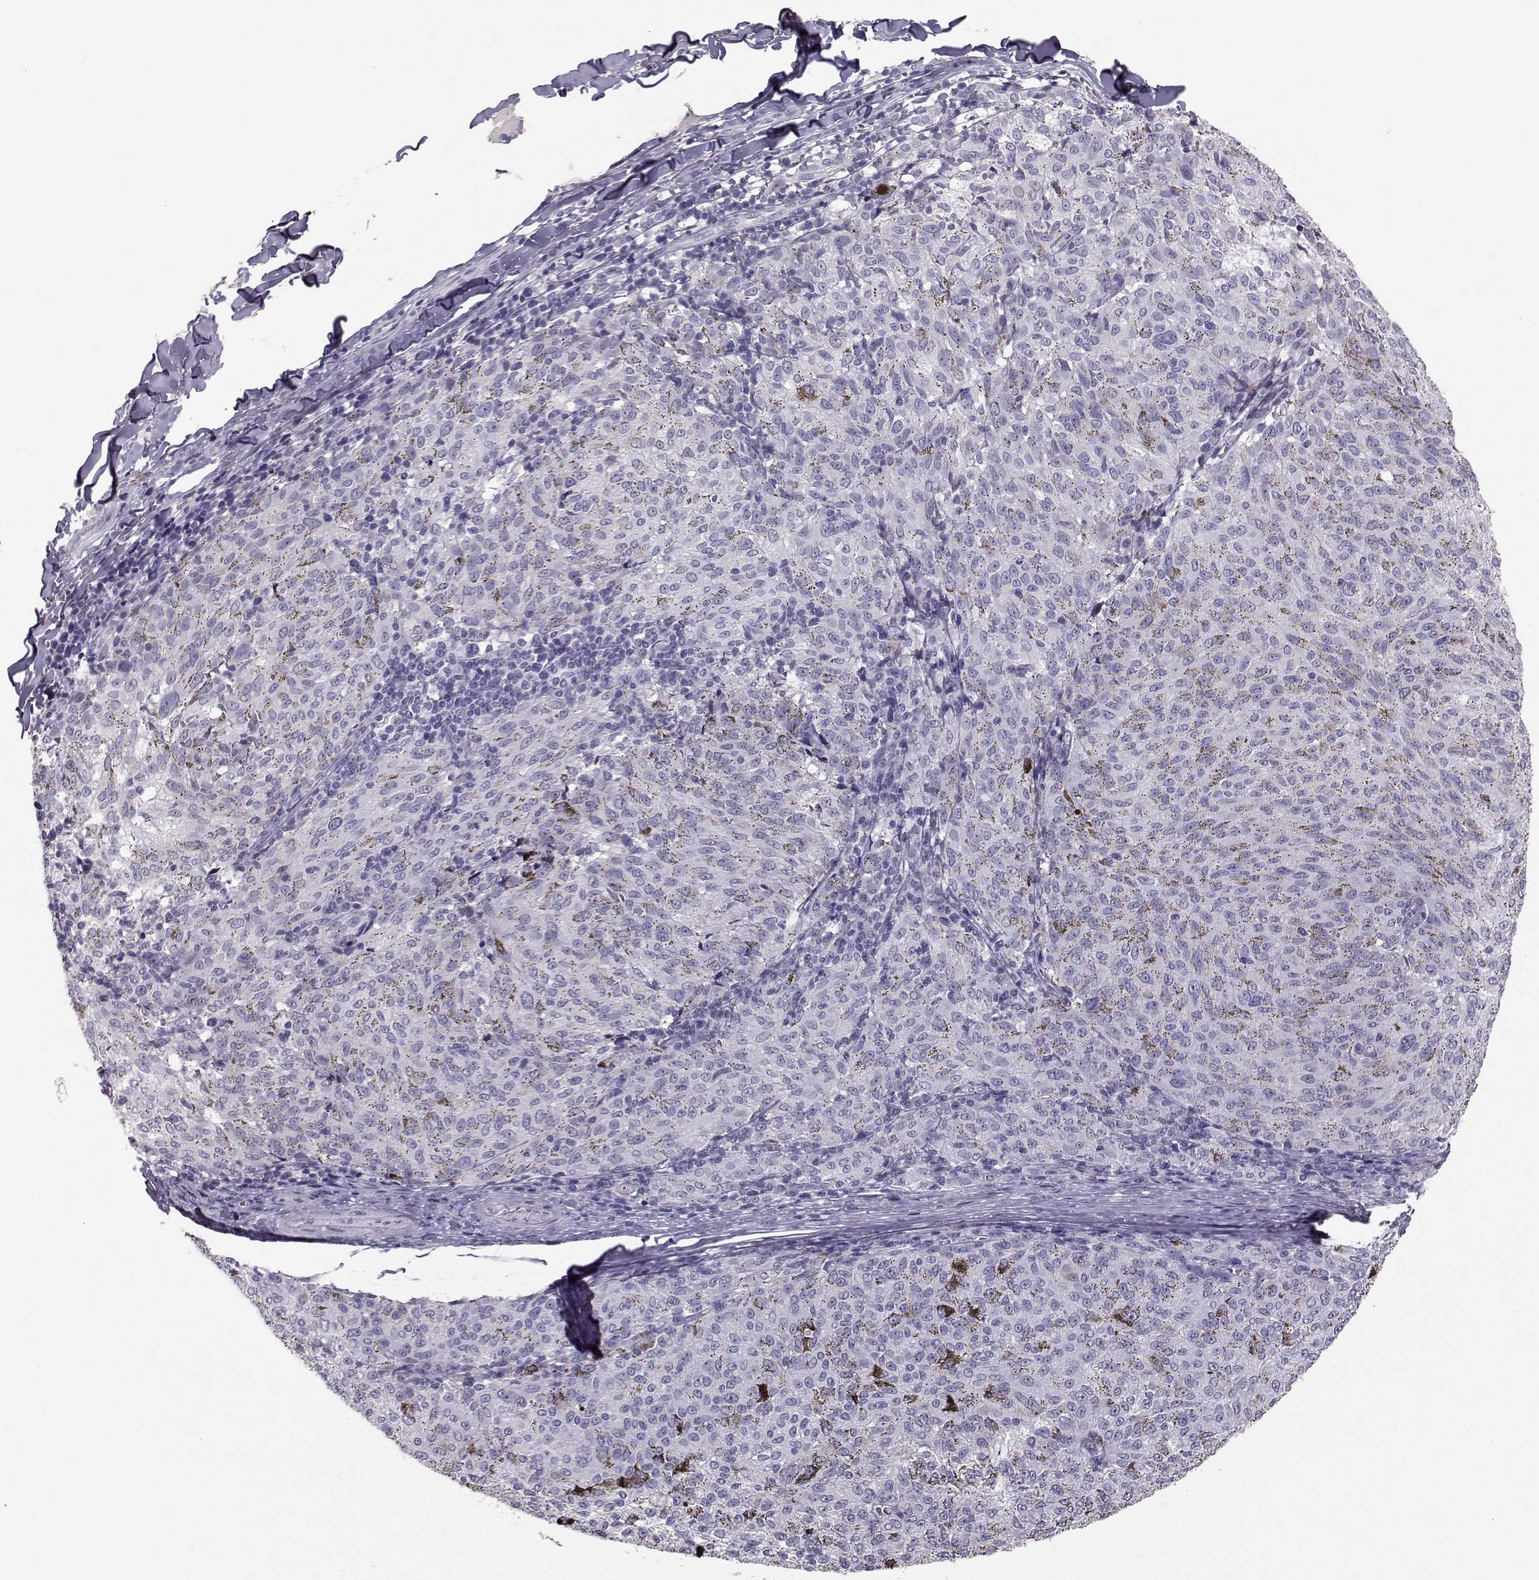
{"staining": {"intensity": "negative", "quantity": "none", "location": "none"}, "tissue": "melanoma", "cell_type": "Tumor cells", "image_type": "cancer", "snomed": [{"axis": "morphology", "description": "Malignant melanoma, NOS"}, {"axis": "topography", "description": "Skin"}], "caption": "Melanoma was stained to show a protein in brown. There is no significant staining in tumor cells.", "gene": "PKP2", "patient": {"sex": "female", "age": 72}}